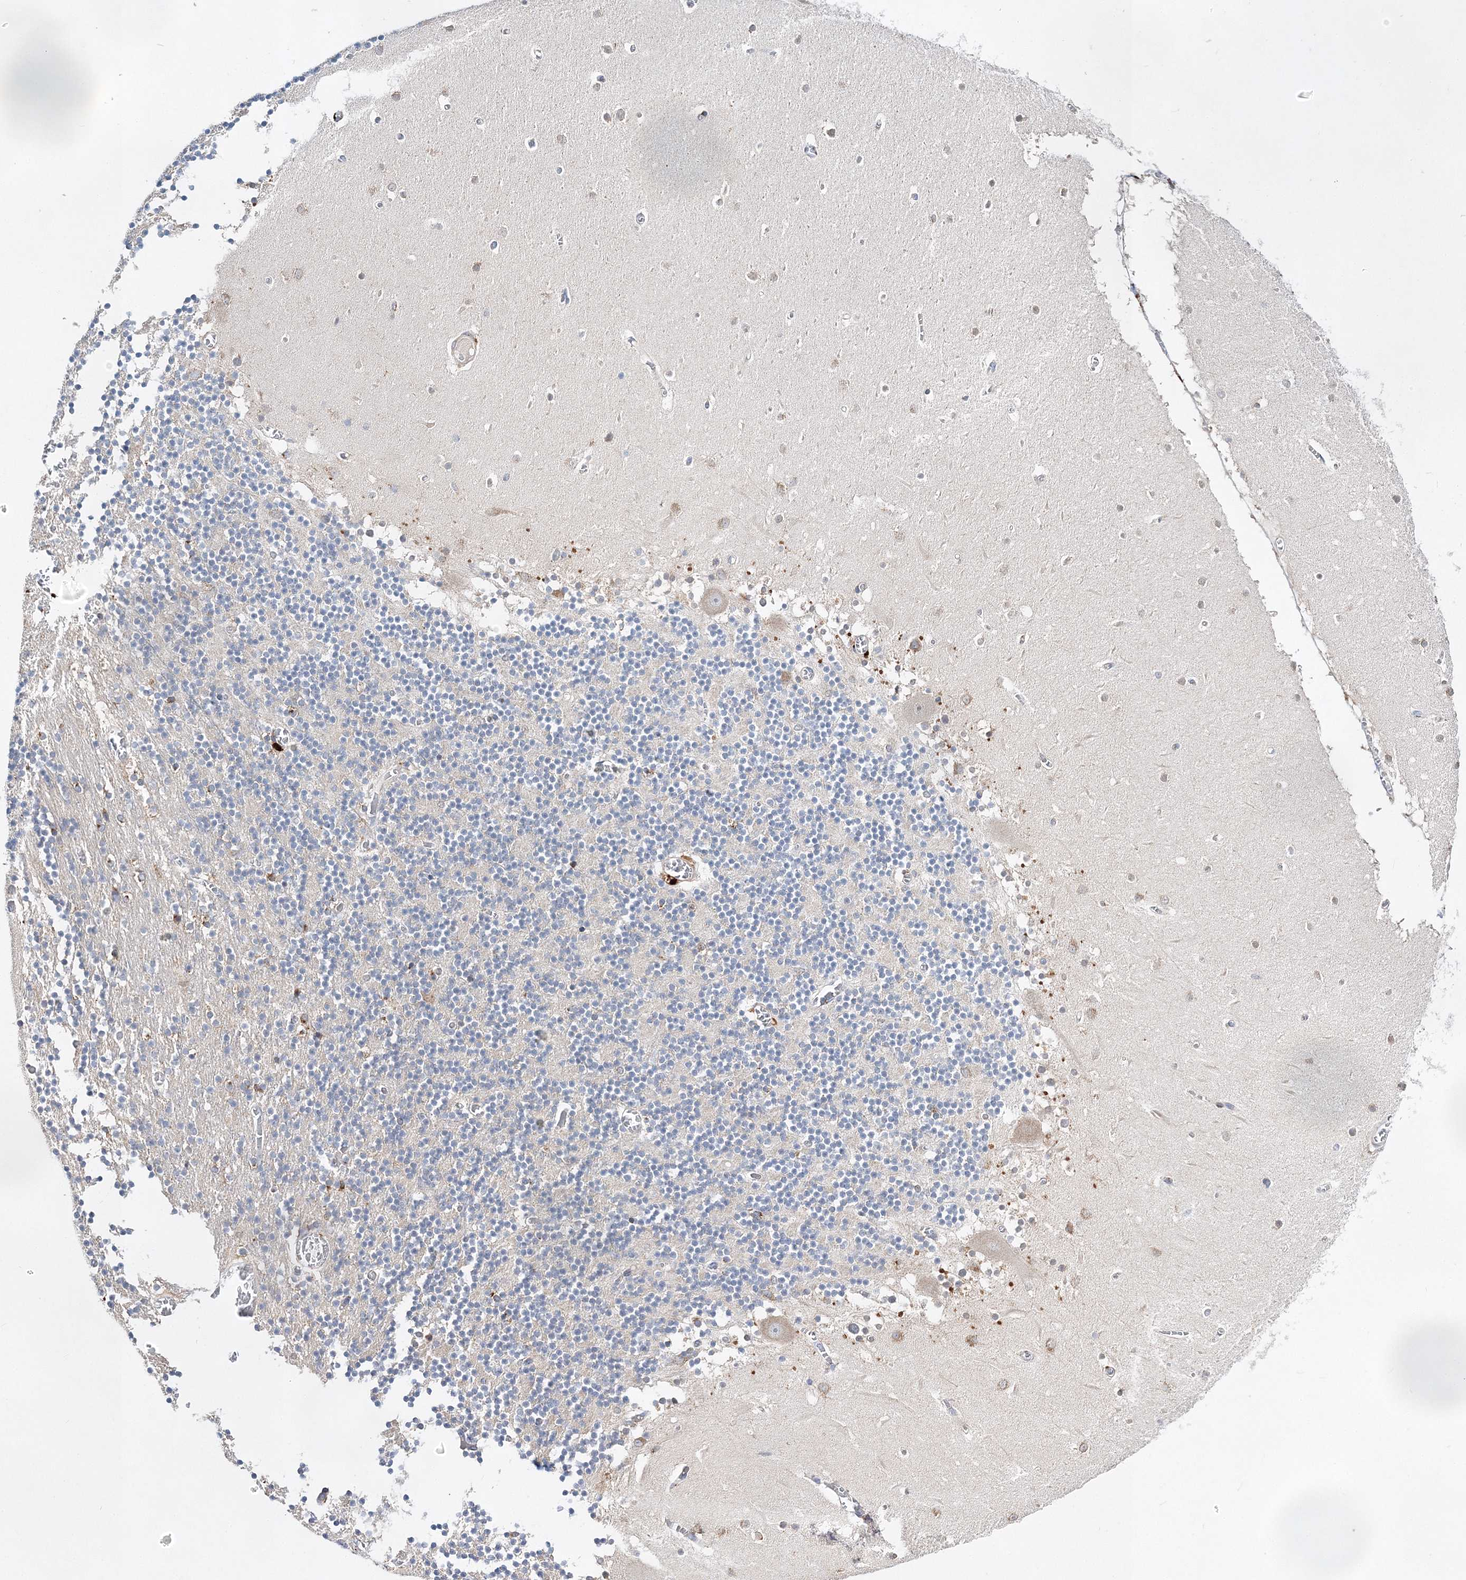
{"staining": {"intensity": "weak", "quantity": "<25%", "location": "cytoplasmic/membranous"}, "tissue": "cerebellum", "cell_type": "Cells in granular layer", "image_type": "normal", "snomed": [{"axis": "morphology", "description": "Normal tissue, NOS"}, {"axis": "topography", "description": "Cerebellum"}], "caption": "Protein analysis of unremarkable cerebellum shows no significant expression in cells in granular layer. (DAB immunohistochemistry, high magnification).", "gene": "C3orf38", "patient": {"sex": "female", "age": 28}}